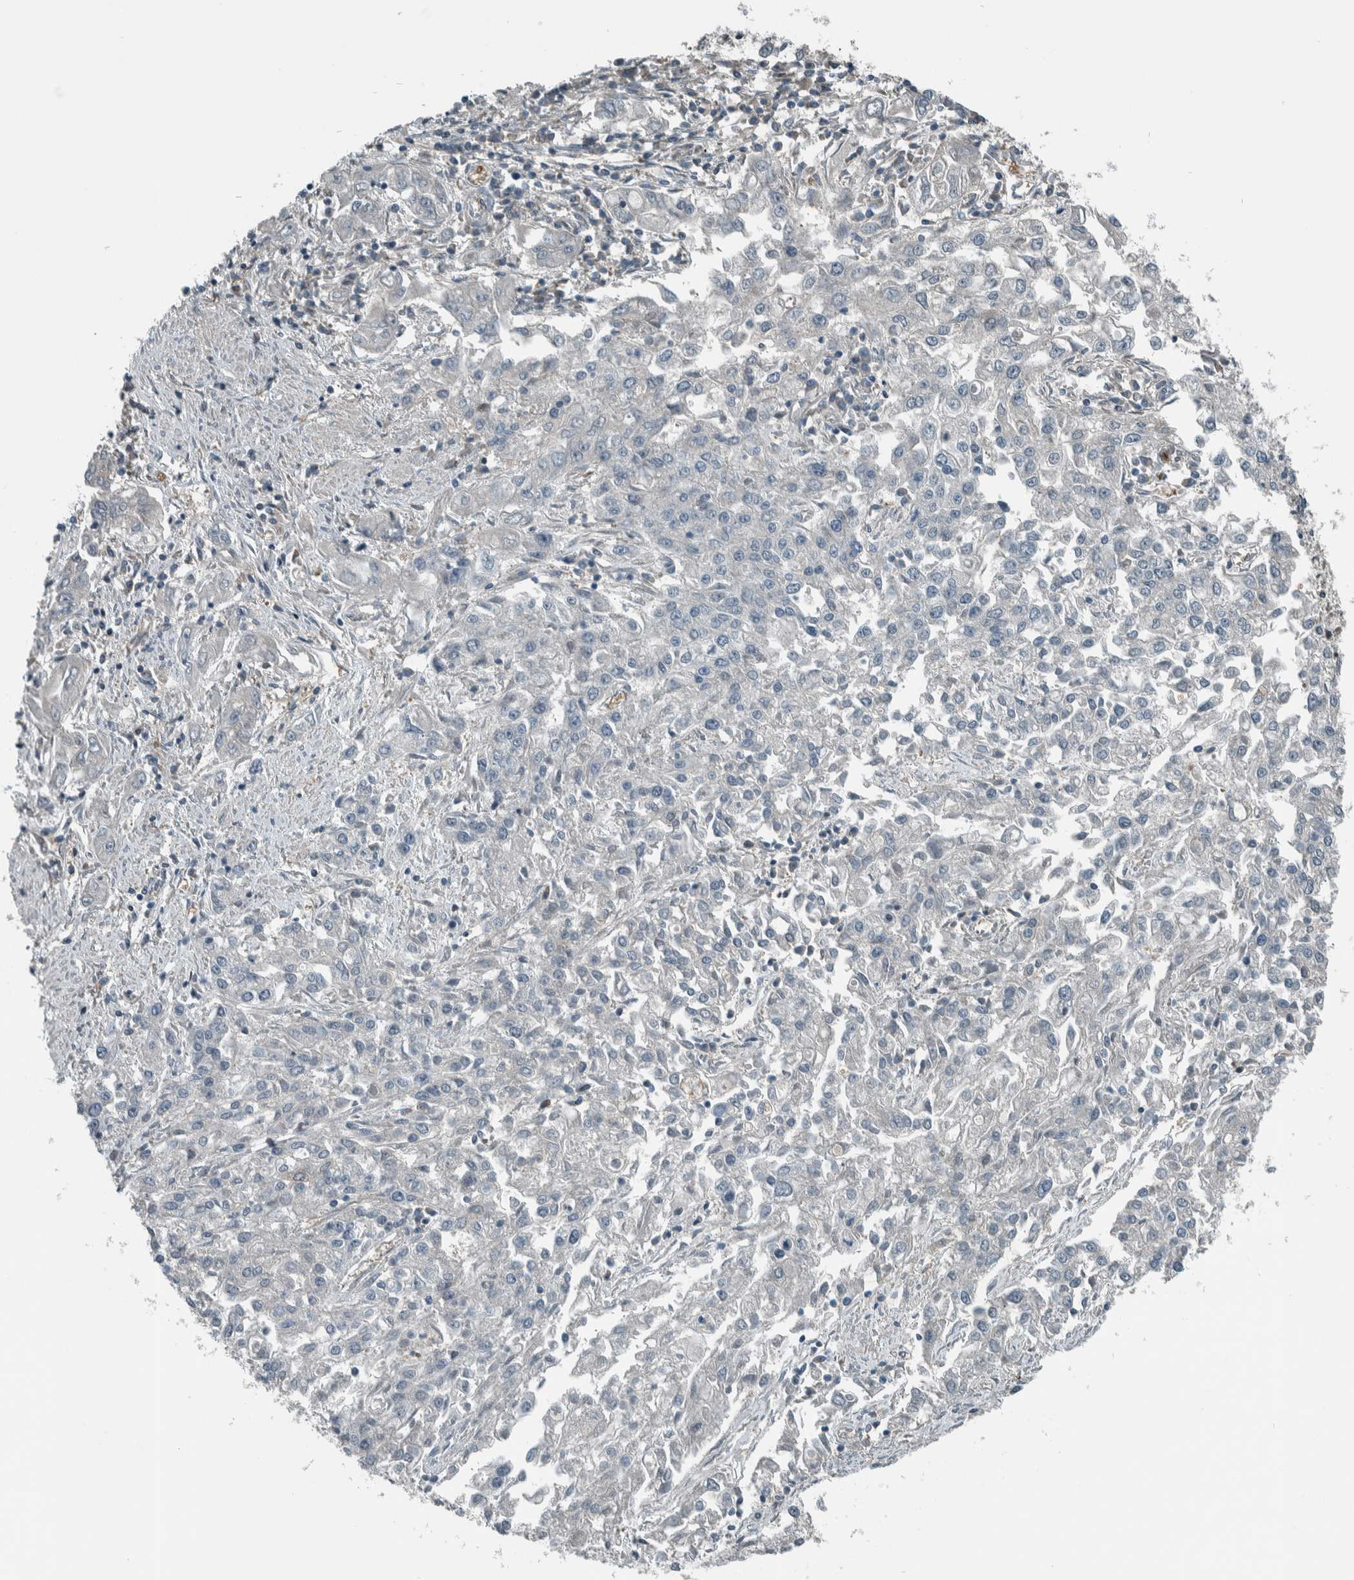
{"staining": {"intensity": "negative", "quantity": "none", "location": "none"}, "tissue": "endometrial cancer", "cell_type": "Tumor cells", "image_type": "cancer", "snomed": [{"axis": "morphology", "description": "Adenocarcinoma, NOS"}, {"axis": "topography", "description": "Endometrium"}], "caption": "IHC photomicrograph of neoplastic tissue: endometrial cancer stained with DAB shows no significant protein expression in tumor cells.", "gene": "ALAD", "patient": {"sex": "female", "age": 49}}